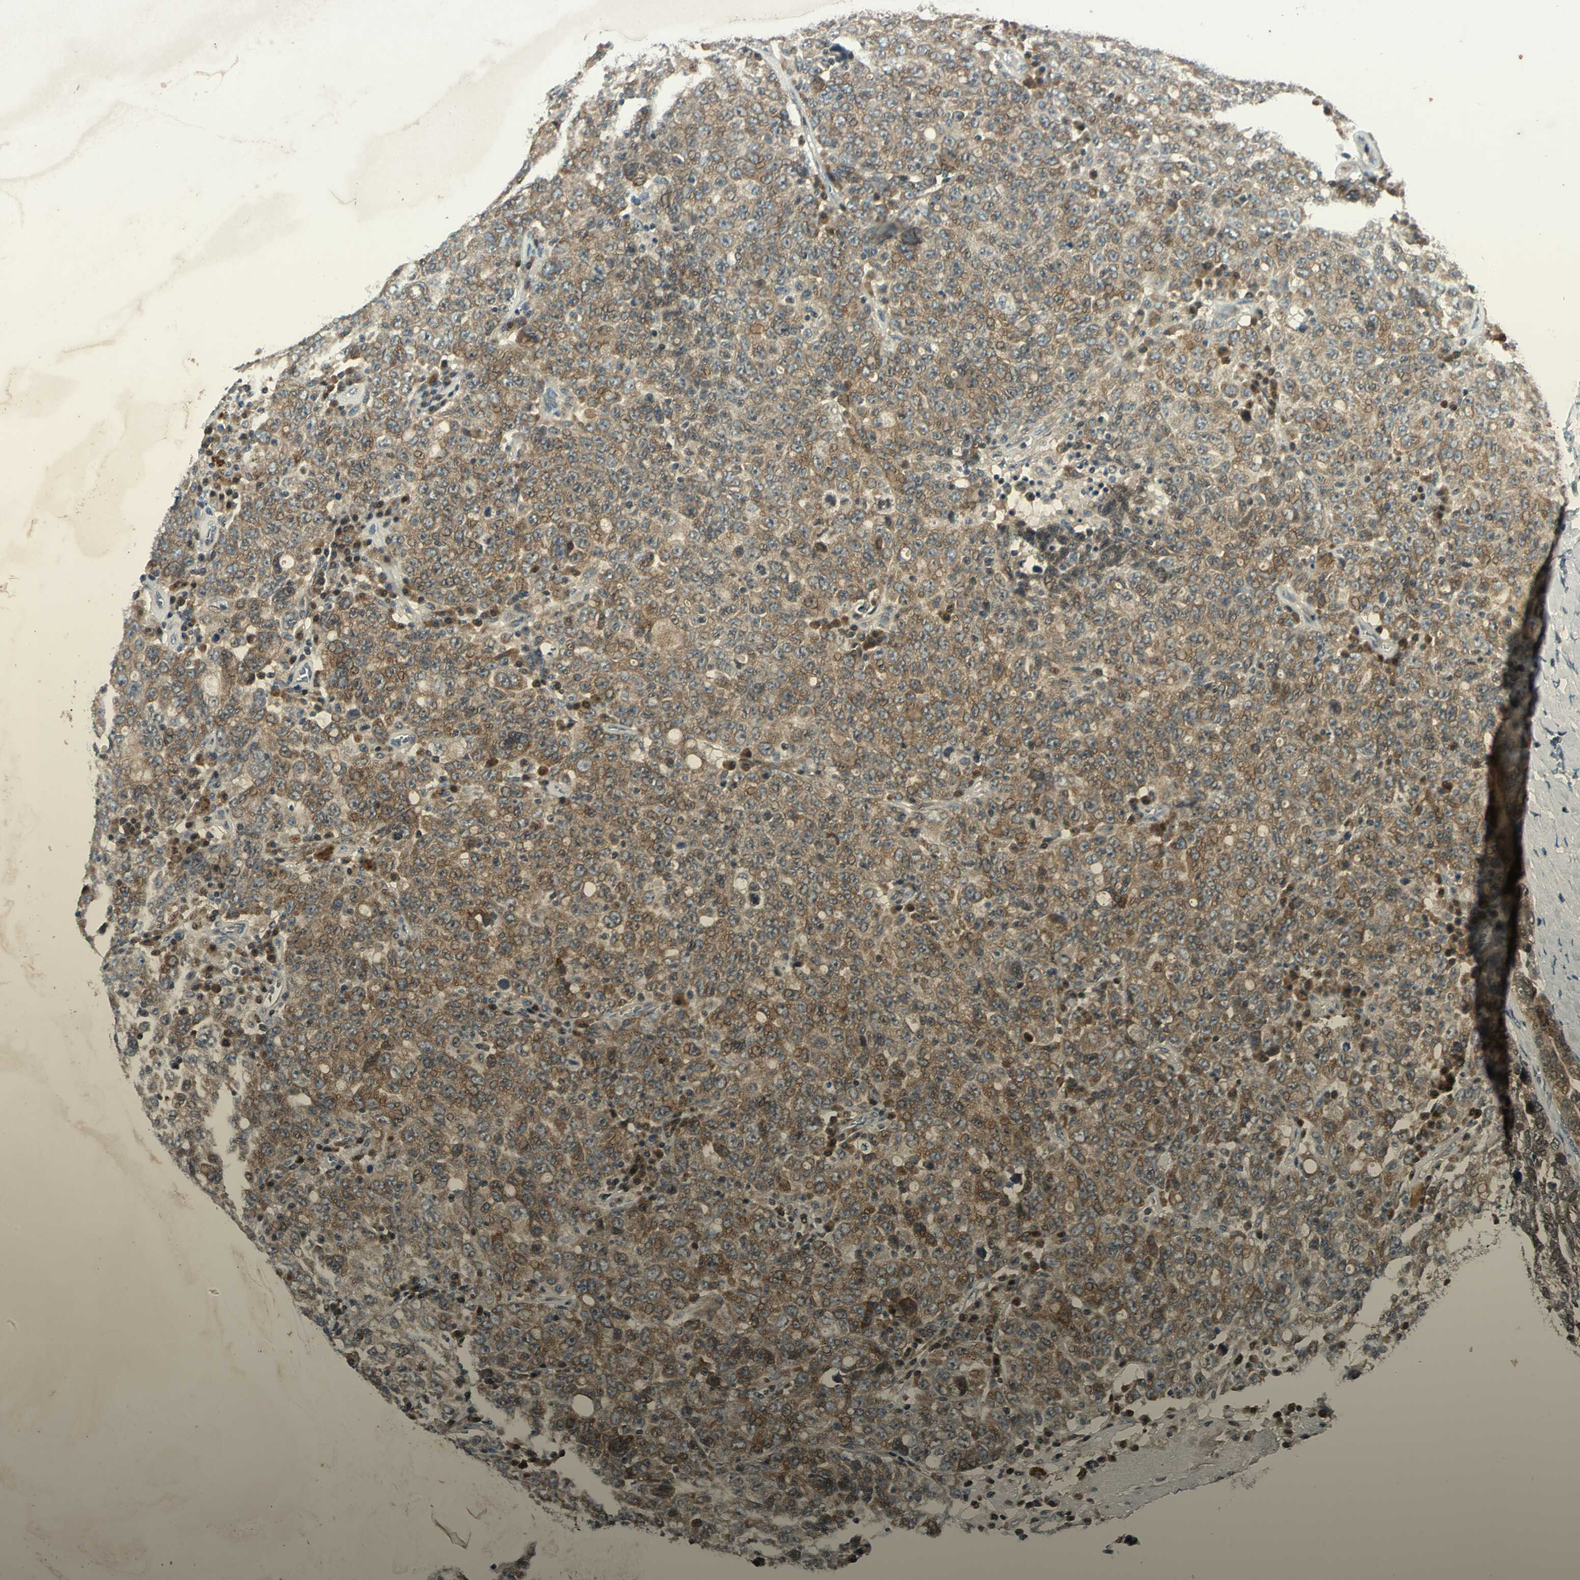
{"staining": {"intensity": "moderate", "quantity": ">75%", "location": "cytoplasmic/membranous"}, "tissue": "ovarian cancer", "cell_type": "Tumor cells", "image_type": "cancer", "snomed": [{"axis": "morphology", "description": "Carcinoma, endometroid"}, {"axis": "topography", "description": "Ovary"}], "caption": "Human endometroid carcinoma (ovarian) stained for a protein (brown) reveals moderate cytoplasmic/membranous positive staining in about >75% of tumor cells.", "gene": "RPS6KB2", "patient": {"sex": "female", "age": 62}}